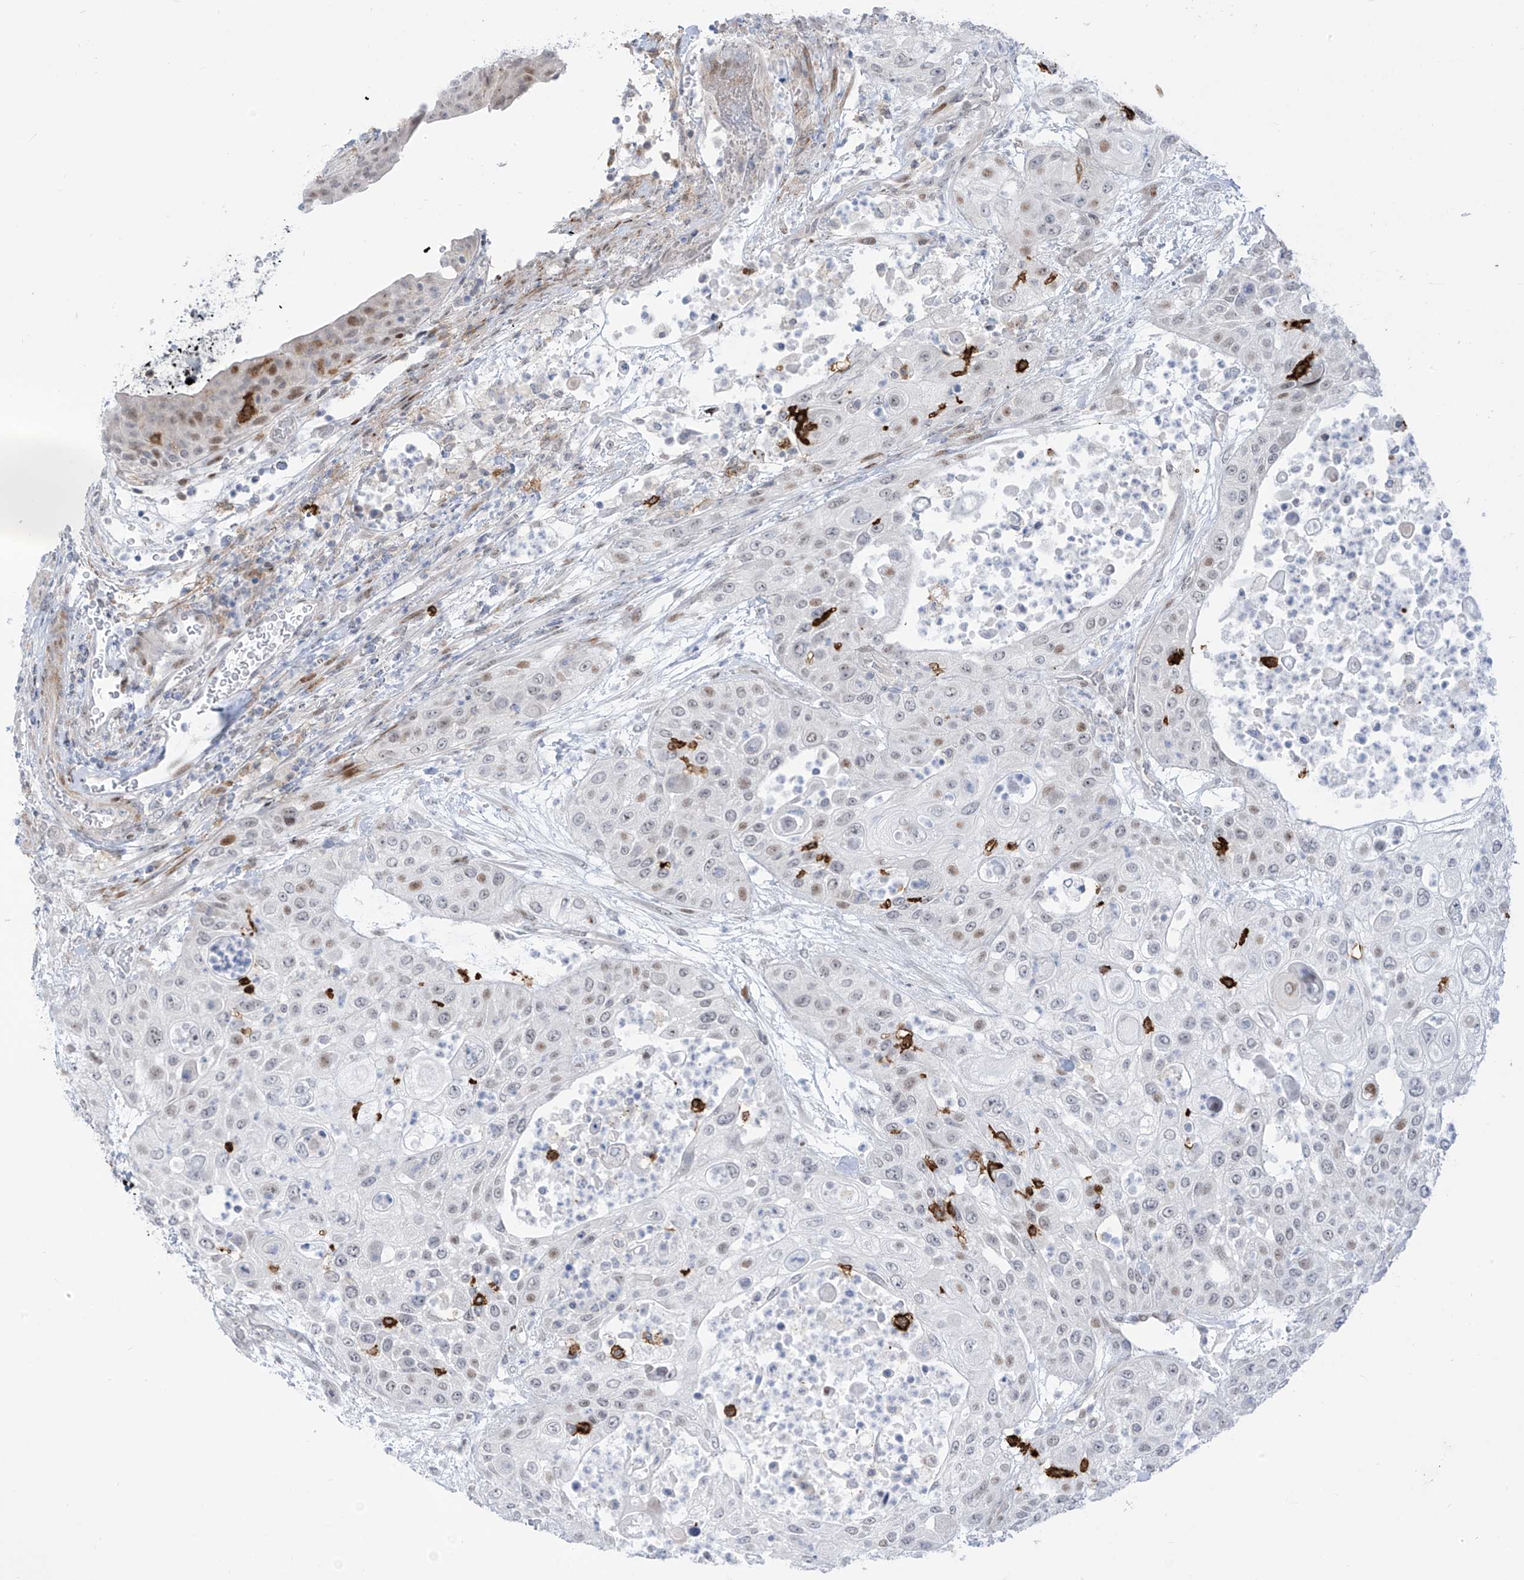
{"staining": {"intensity": "weak", "quantity": "25%-75%", "location": "nuclear"}, "tissue": "urothelial cancer", "cell_type": "Tumor cells", "image_type": "cancer", "snomed": [{"axis": "morphology", "description": "Urothelial carcinoma, High grade"}, {"axis": "topography", "description": "Urinary bladder"}], "caption": "Protein staining reveals weak nuclear expression in approximately 25%-75% of tumor cells in urothelial cancer. (DAB (3,3'-diaminobenzidine) = brown stain, brightfield microscopy at high magnification).", "gene": "LIN9", "patient": {"sex": "female", "age": 79}}